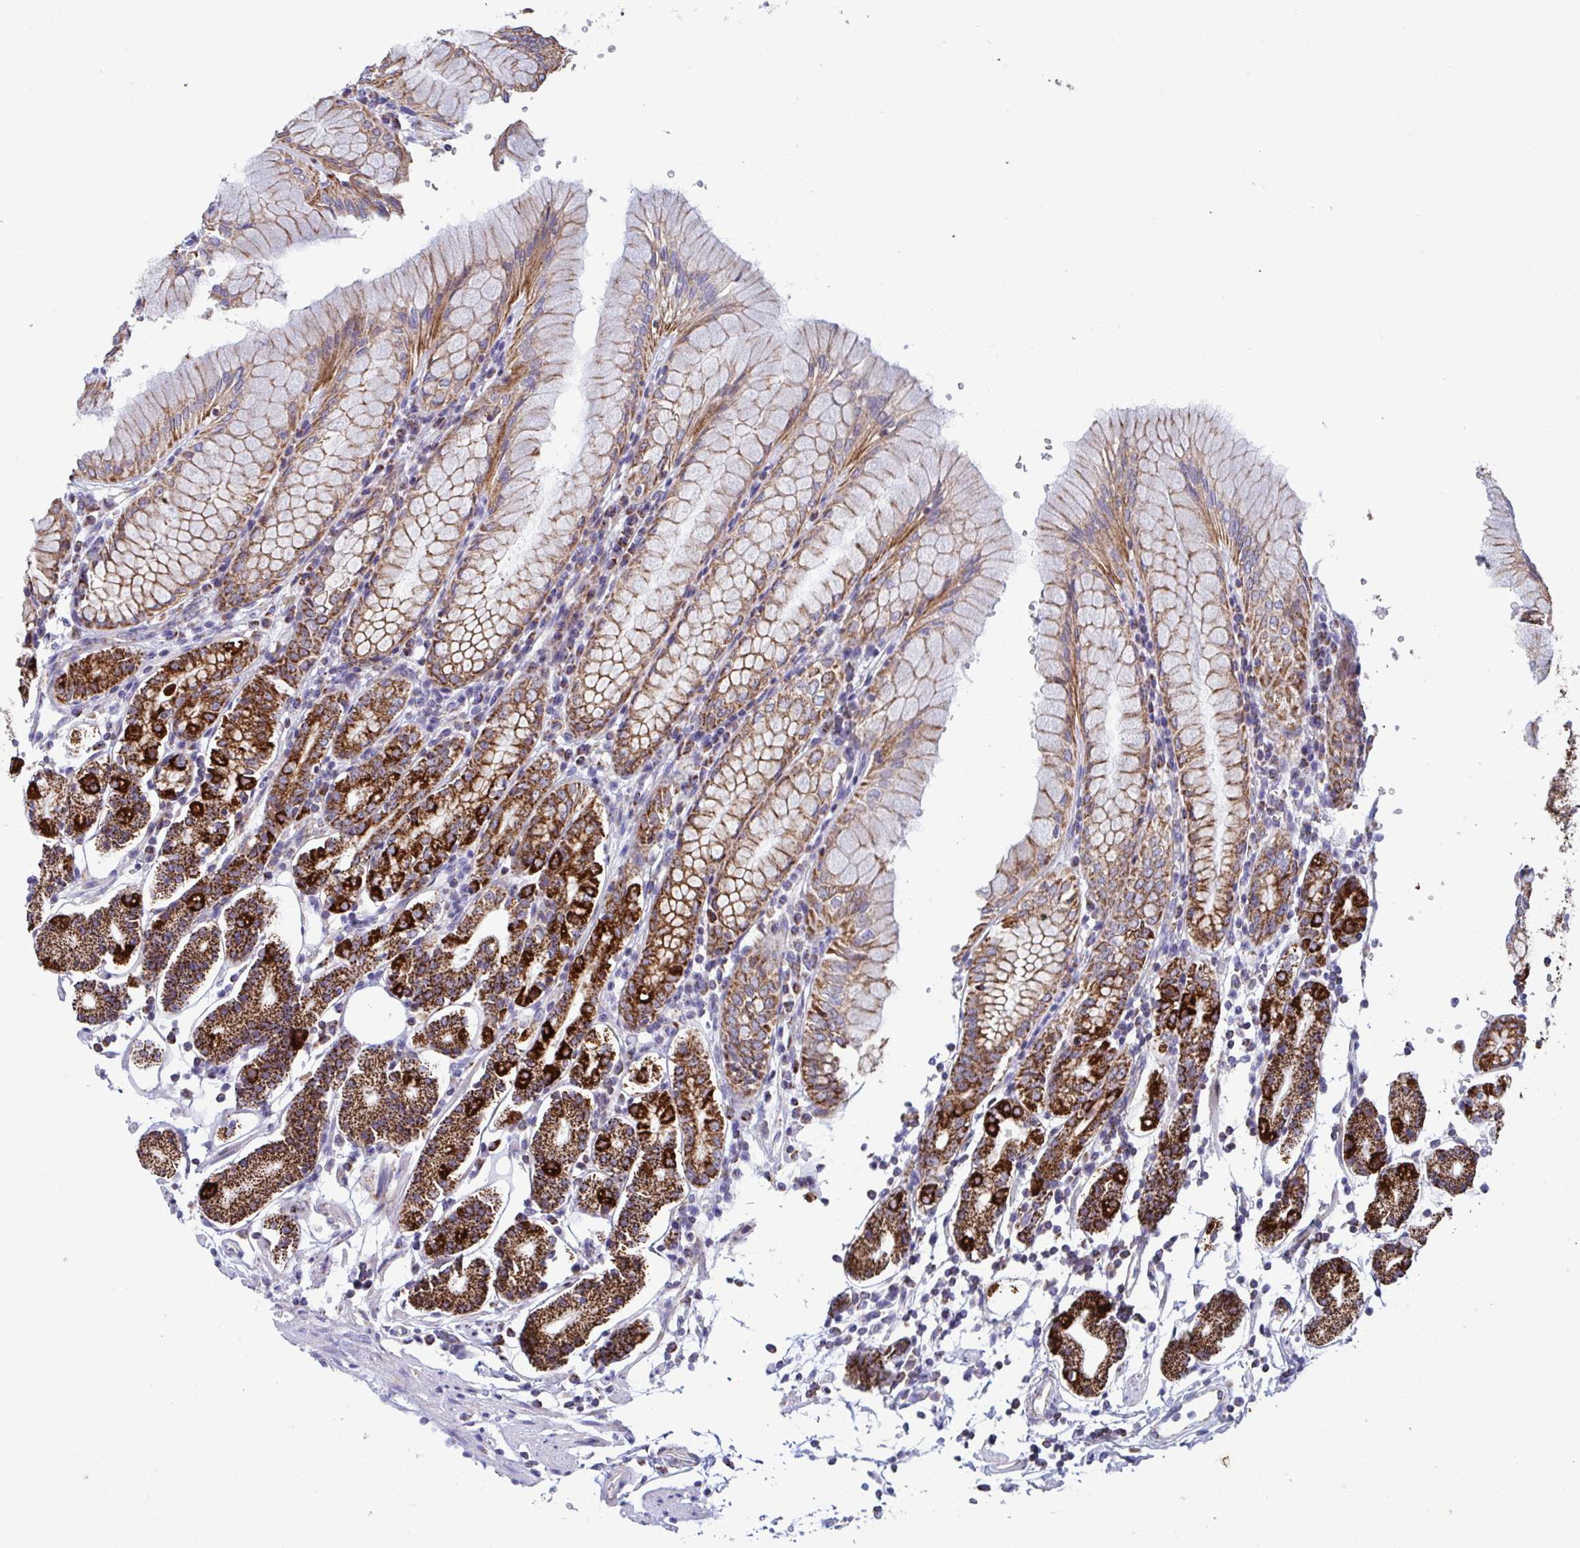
{"staining": {"intensity": "strong", "quantity": ">75%", "location": "cytoplasmic/membranous"}, "tissue": "stomach", "cell_type": "Glandular cells", "image_type": "normal", "snomed": [{"axis": "morphology", "description": "Normal tissue, NOS"}, {"axis": "topography", "description": "Stomach"}], "caption": "Immunohistochemical staining of normal human stomach shows strong cytoplasmic/membranous protein expression in about >75% of glandular cells.", "gene": "BCAT2", "patient": {"sex": "female", "age": 62}}